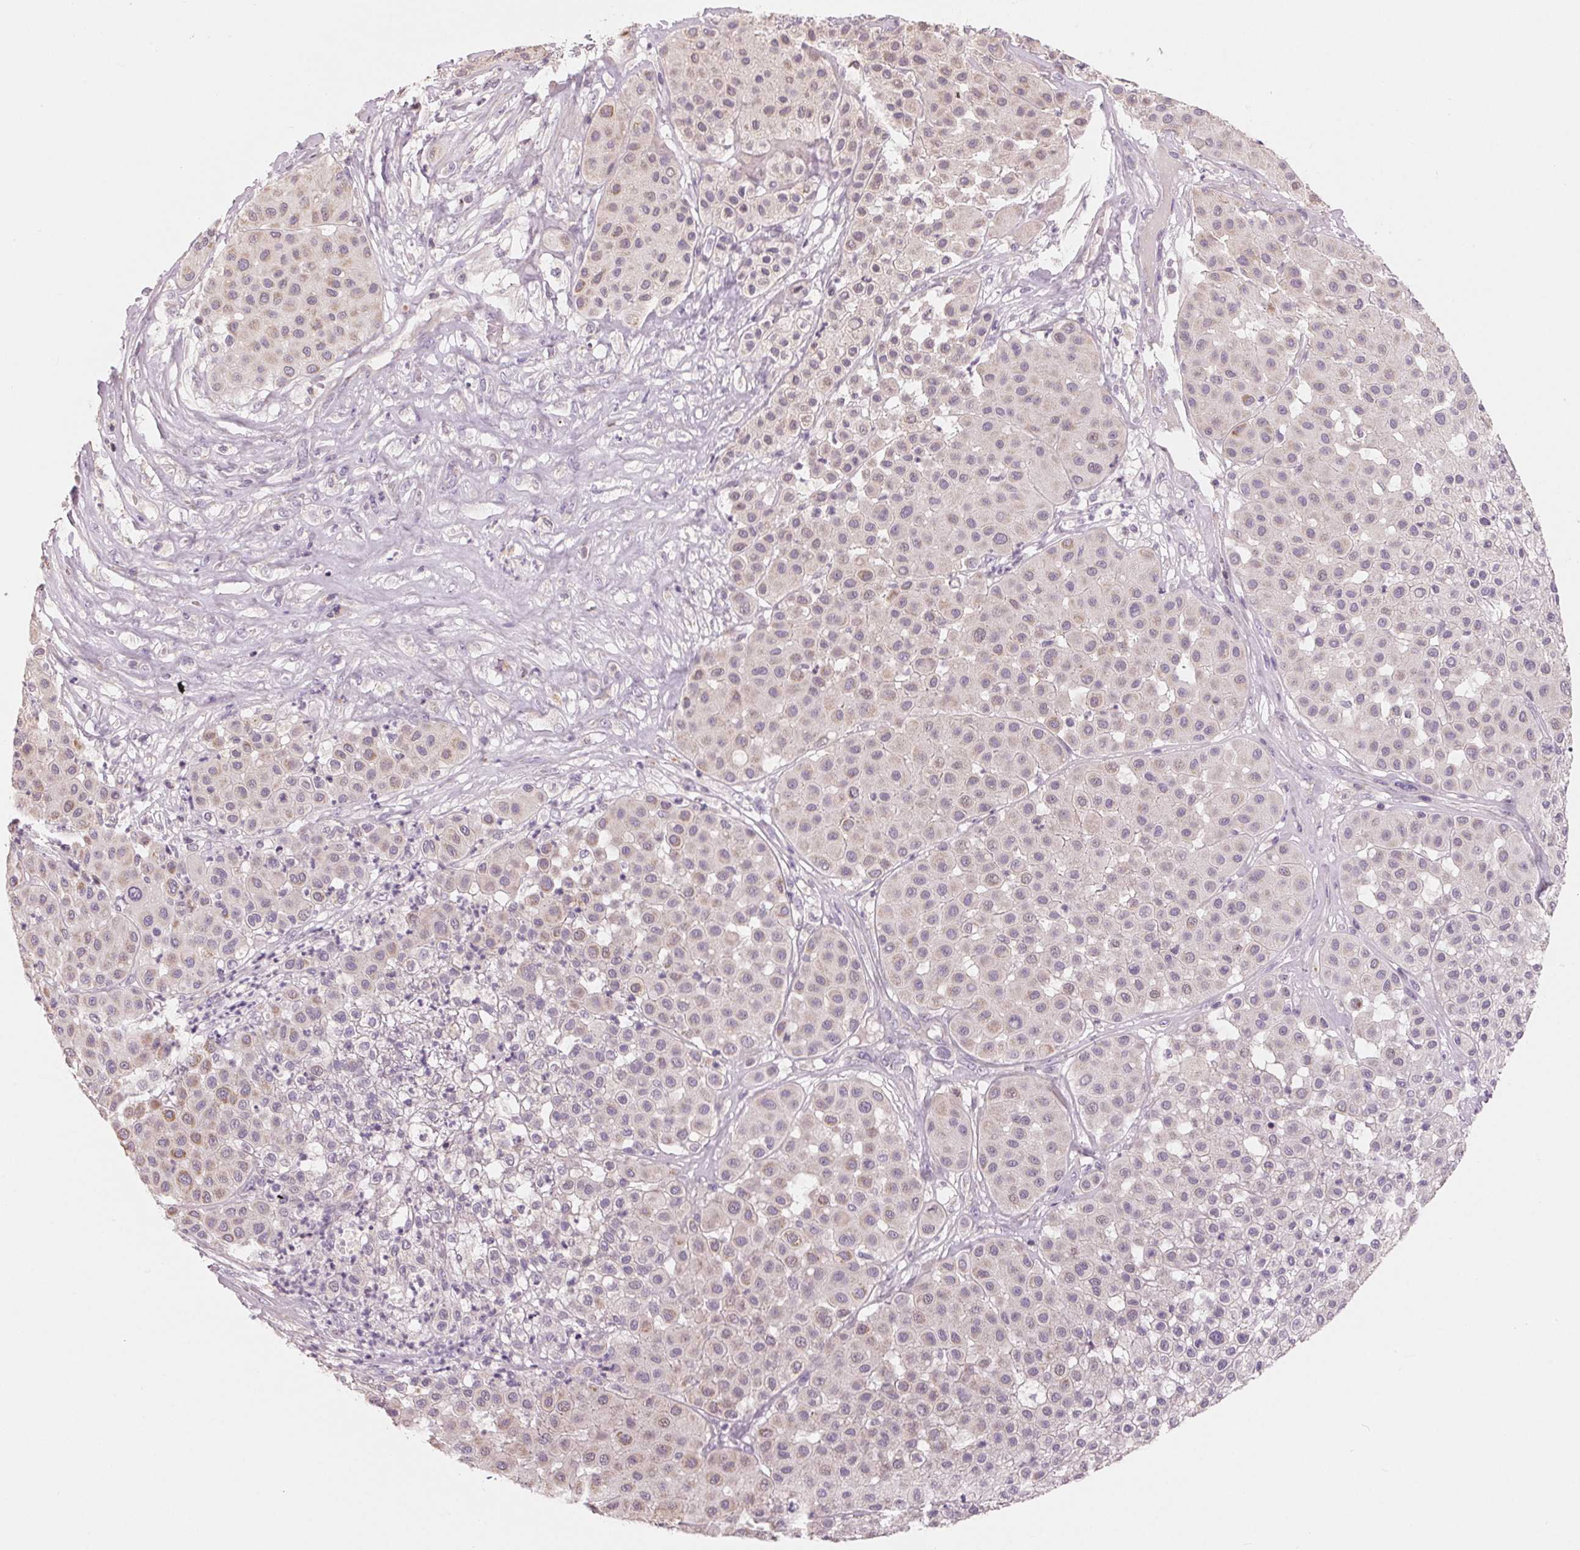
{"staining": {"intensity": "negative", "quantity": "none", "location": "none"}, "tissue": "melanoma", "cell_type": "Tumor cells", "image_type": "cancer", "snomed": [{"axis": "morphology", "description": "Malignant melanoma, Metastatic site"}, {"axis": "topography", "description": "Smooth muscle"}], "caption": "A high-resolution micrograph shows immunohistochemistry staining of melanoma, which displays no significant positivity in tumor cells. (Immunohistochemistry (ihc), brightfield microscopy, high magnification).", "gene": "VTCN1", "patient": {"sex": "male", "age": 41}}